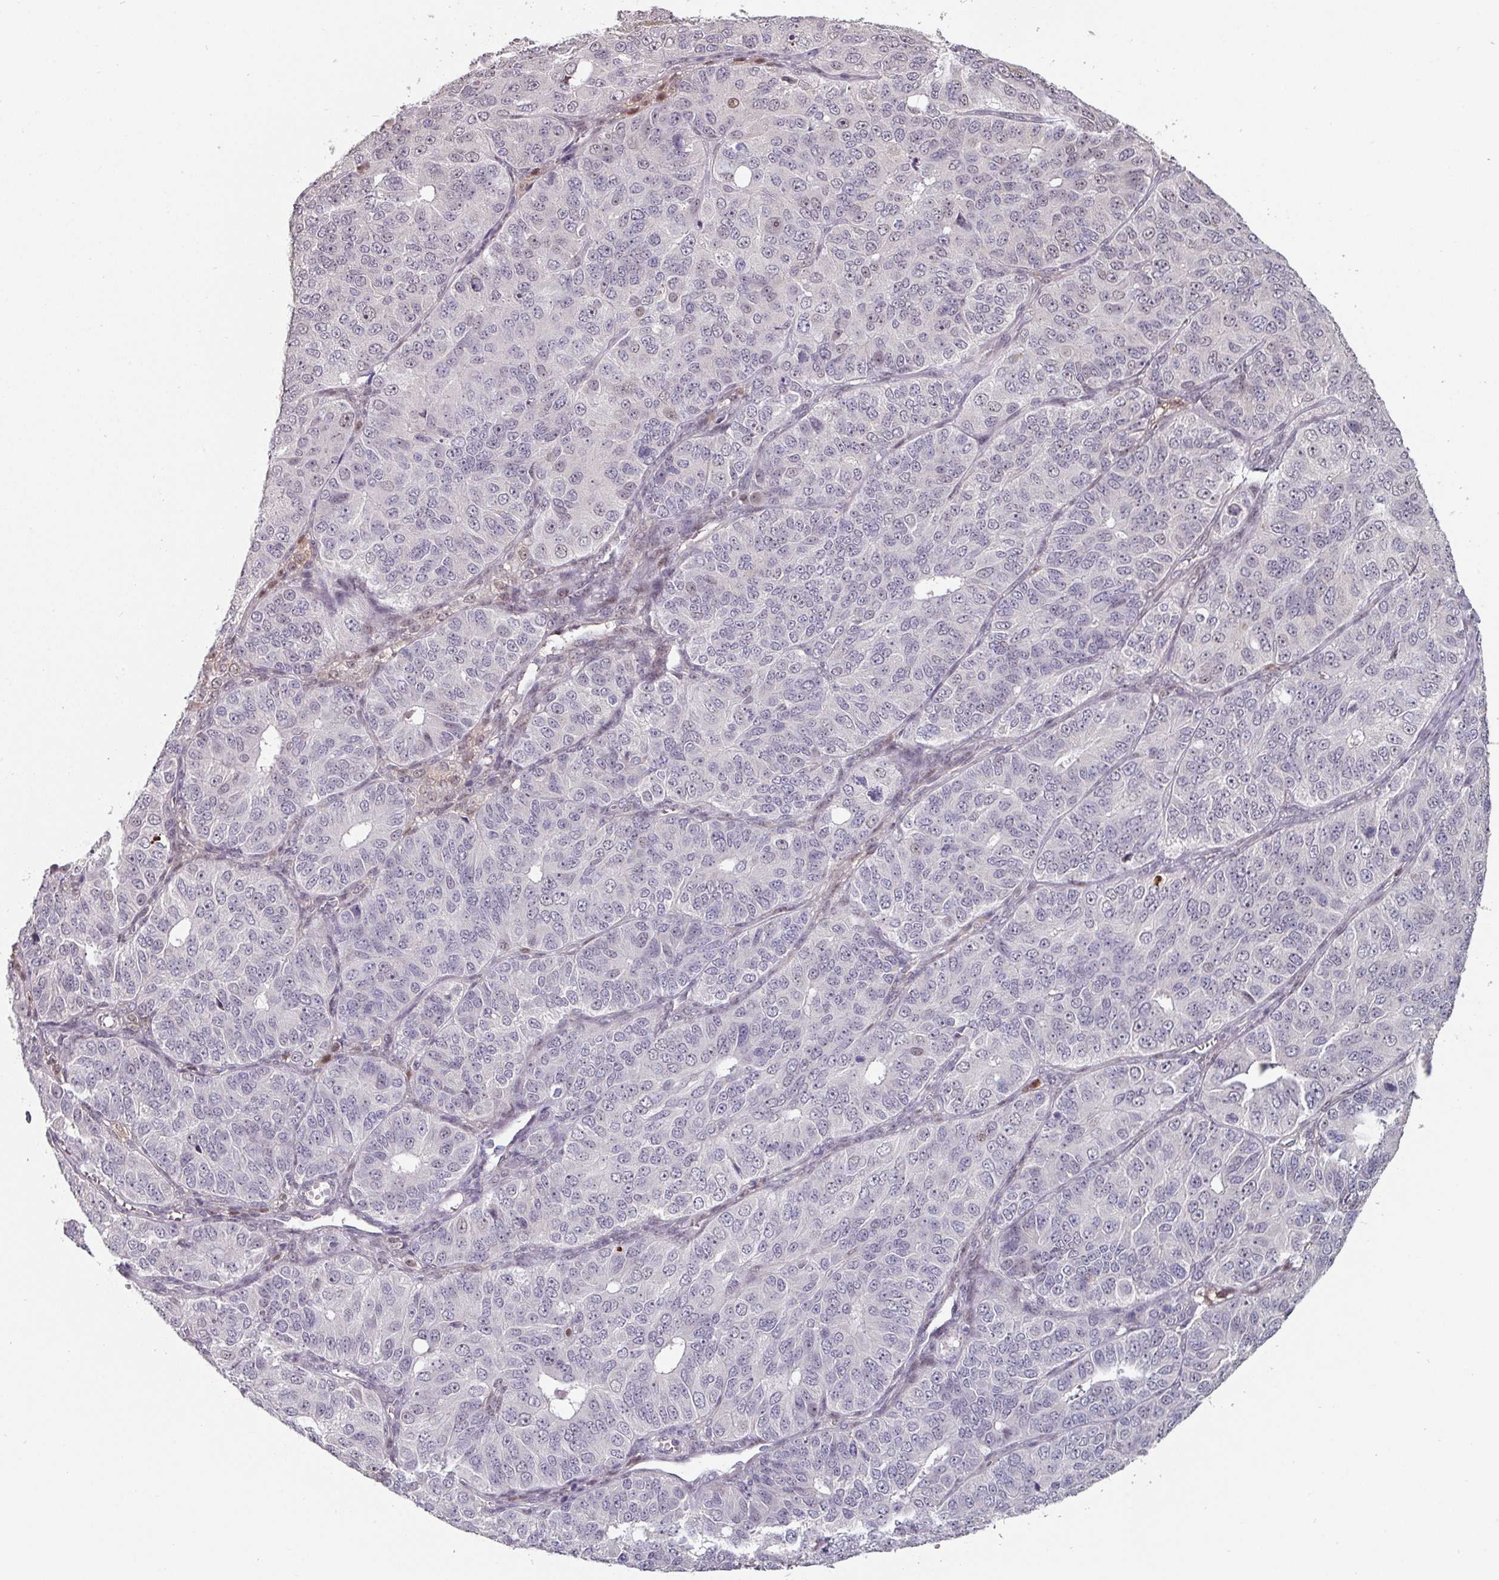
{"staining": {"intensity": "moderate", "quantity": "<25%", "location": "nuclear"}, "tissue": "ovarian cancer", "cell_type": "Tumor cells", "image_type": "cancer", "snomed": [{"axis": "morphology", "description": "Carcinoma, endometroid"}, {"axis": "topography", "description": "Ovary"}], "caption": "High-magnification brightfield microscopy of ovarian cancer stained with DAB (brown) and counterstained with hematoxylin (blue). tumor cells exhibit moderate nuclear positivity is present in approximately<25% of cells. The protein of interest is stained brown, and the nuclei are stained in blue (DAB IHC with brightfield microscopy, high magnification).", "gene": "ZBTB6", "patient": {"sex": "female", "age": 51}}